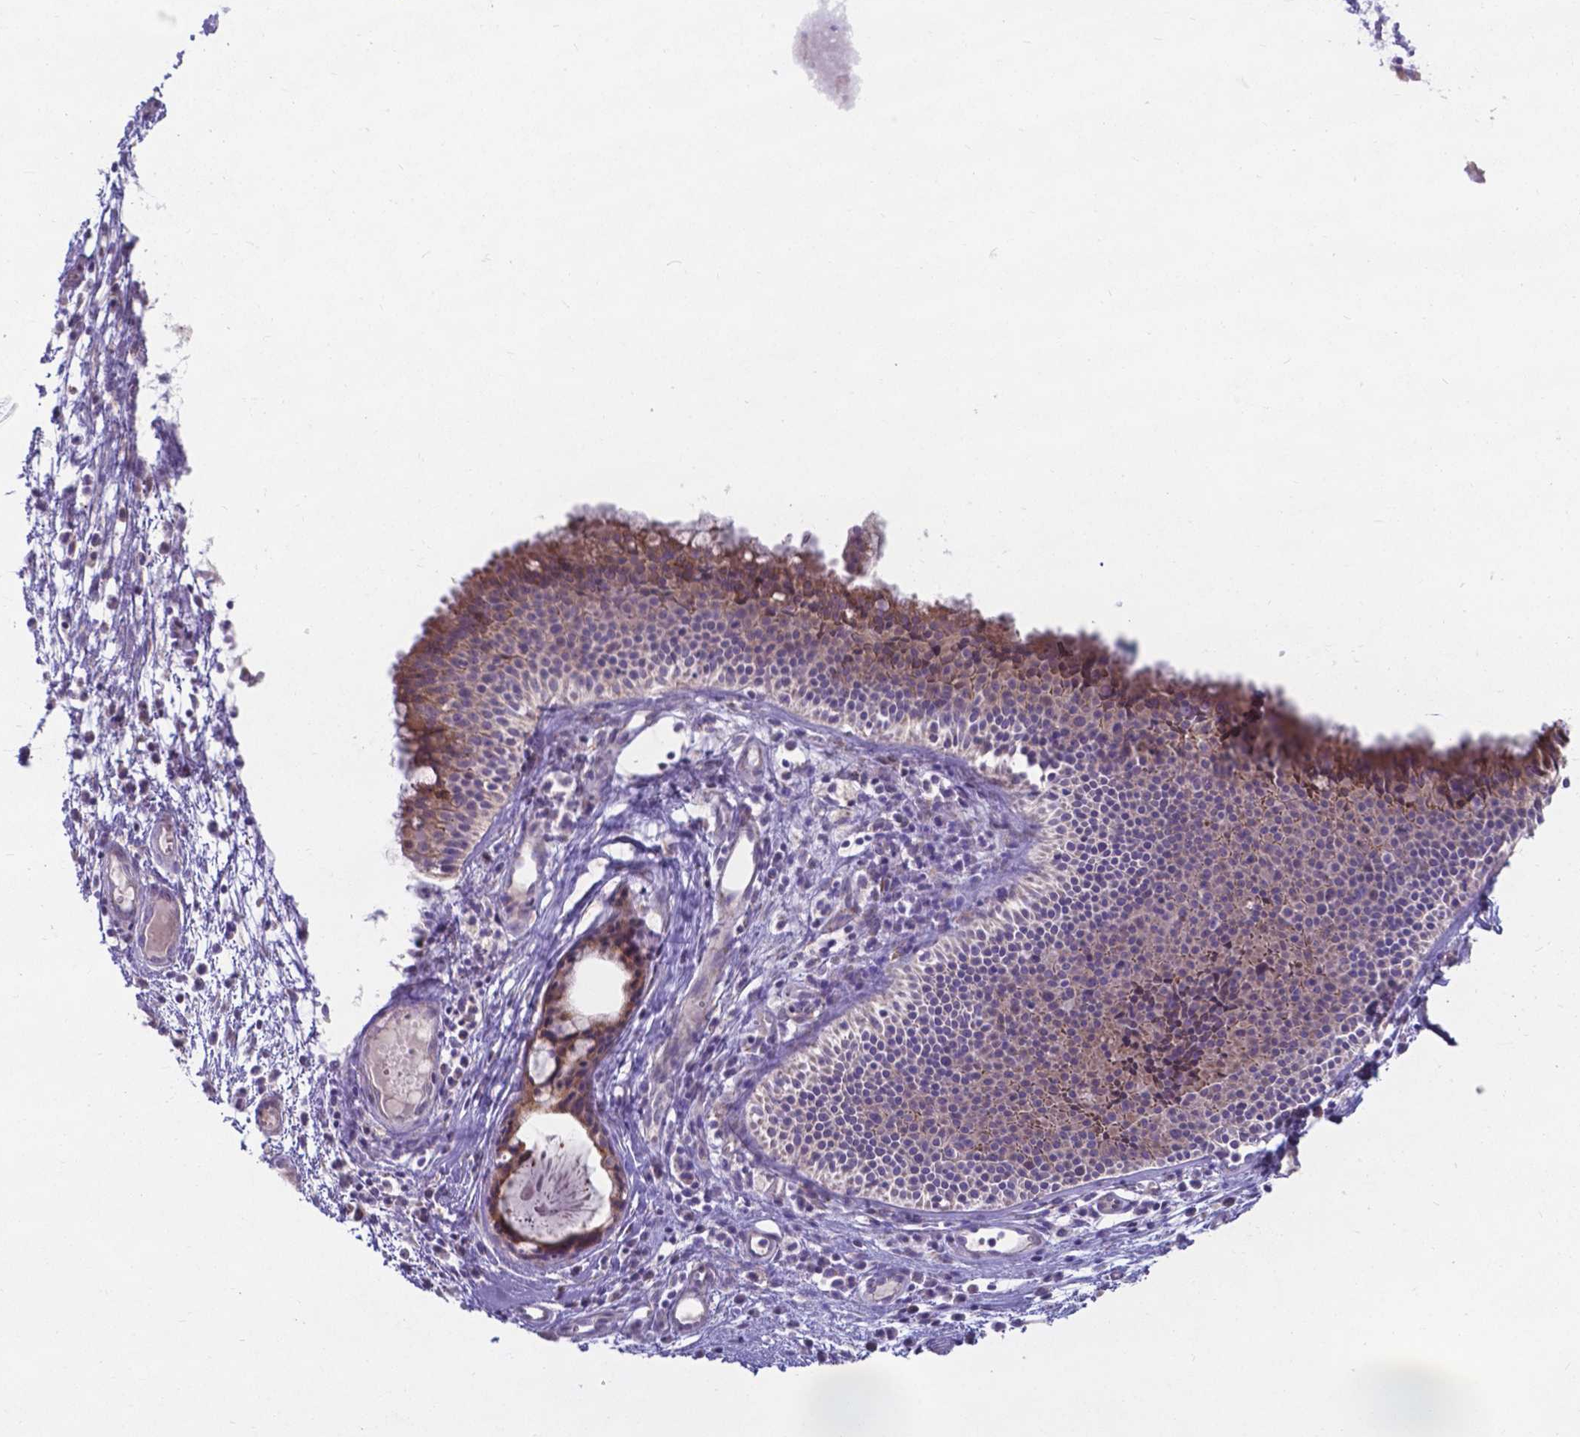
{"staining": {"intensity": "weak", "quantity": "25%-75%", "location": "cytoplasmic/membranous"}, "tissue": "nasopharynx", "cell_type": "Respiratory epithelial cells", "image_type": "normal", "snomed": [{"axis": "morphology", "description": "Normal tissue, NOS"}, {"axis": "topography", "description": "Nasopharynx"}], "caption": "Protein analysis of unremarkable nasopharynx exhibits weak cytoplasmic/membranous expression in about 25%-75% of respiratory epithelial cells.", "gene": "FAM114A1", "patient": {"sex": "male", "age": 31}}